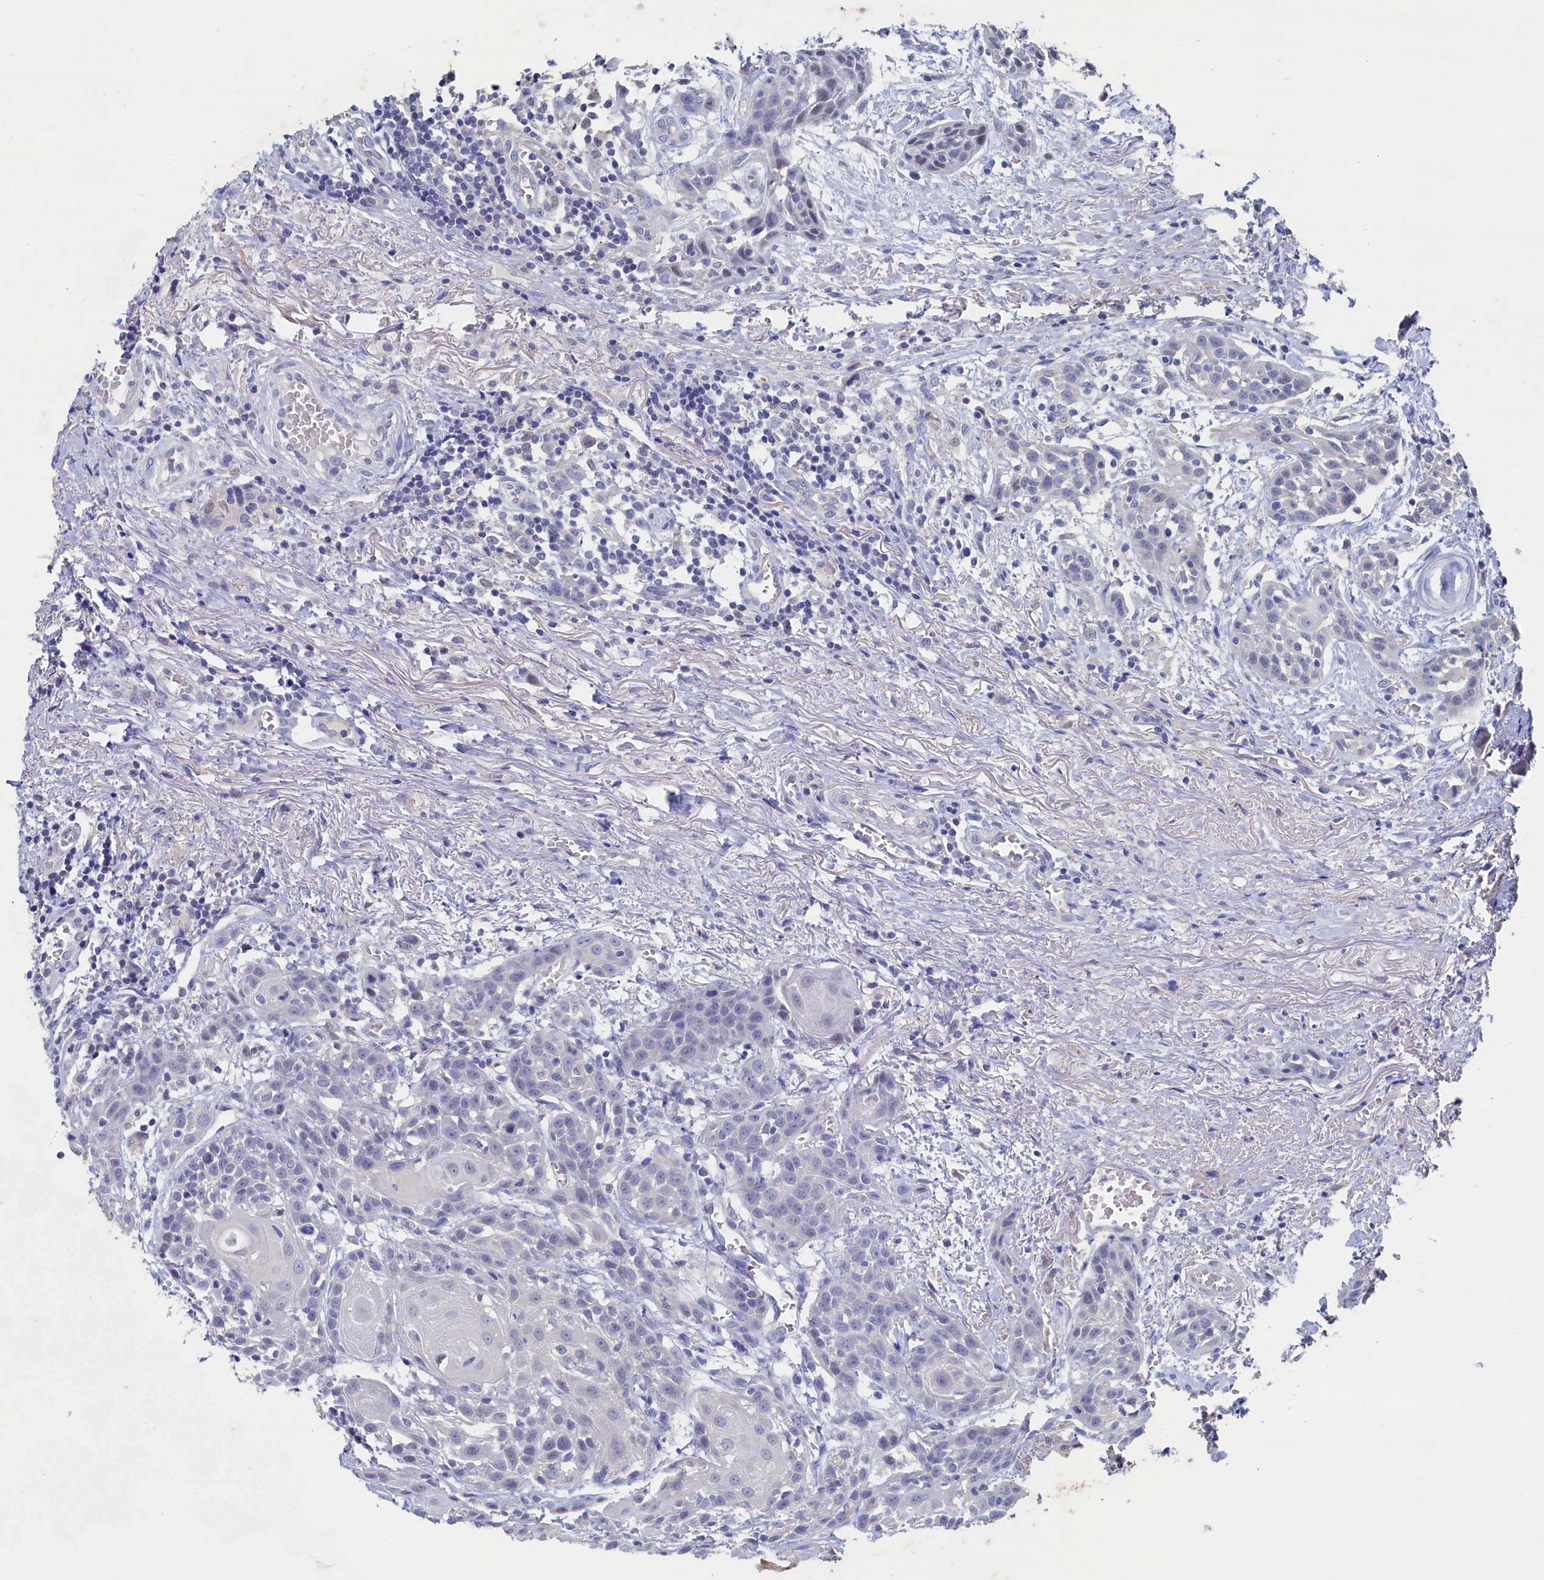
{"staining": {"intensity": "negative", "quantity": "none", "location": "none"}, "tissue": "head and neck cancer", "cell_type": "Tumor cells", "image_type": "cancer", "snomed": [{"axis": "morphology", "description": "Squamous cell carcinoma, NOS"}, {"axis": "topography", "description": "Oral tissue"}, {"axis": "topography", "description": "Head-Neck"}], "caption": "IHC image of head and neck cancer stained for a protein (brown), which demonstrates no staining in tumor cells.", "gene": "CBLIF", "patient": {"sex": "female", "age": 50}}